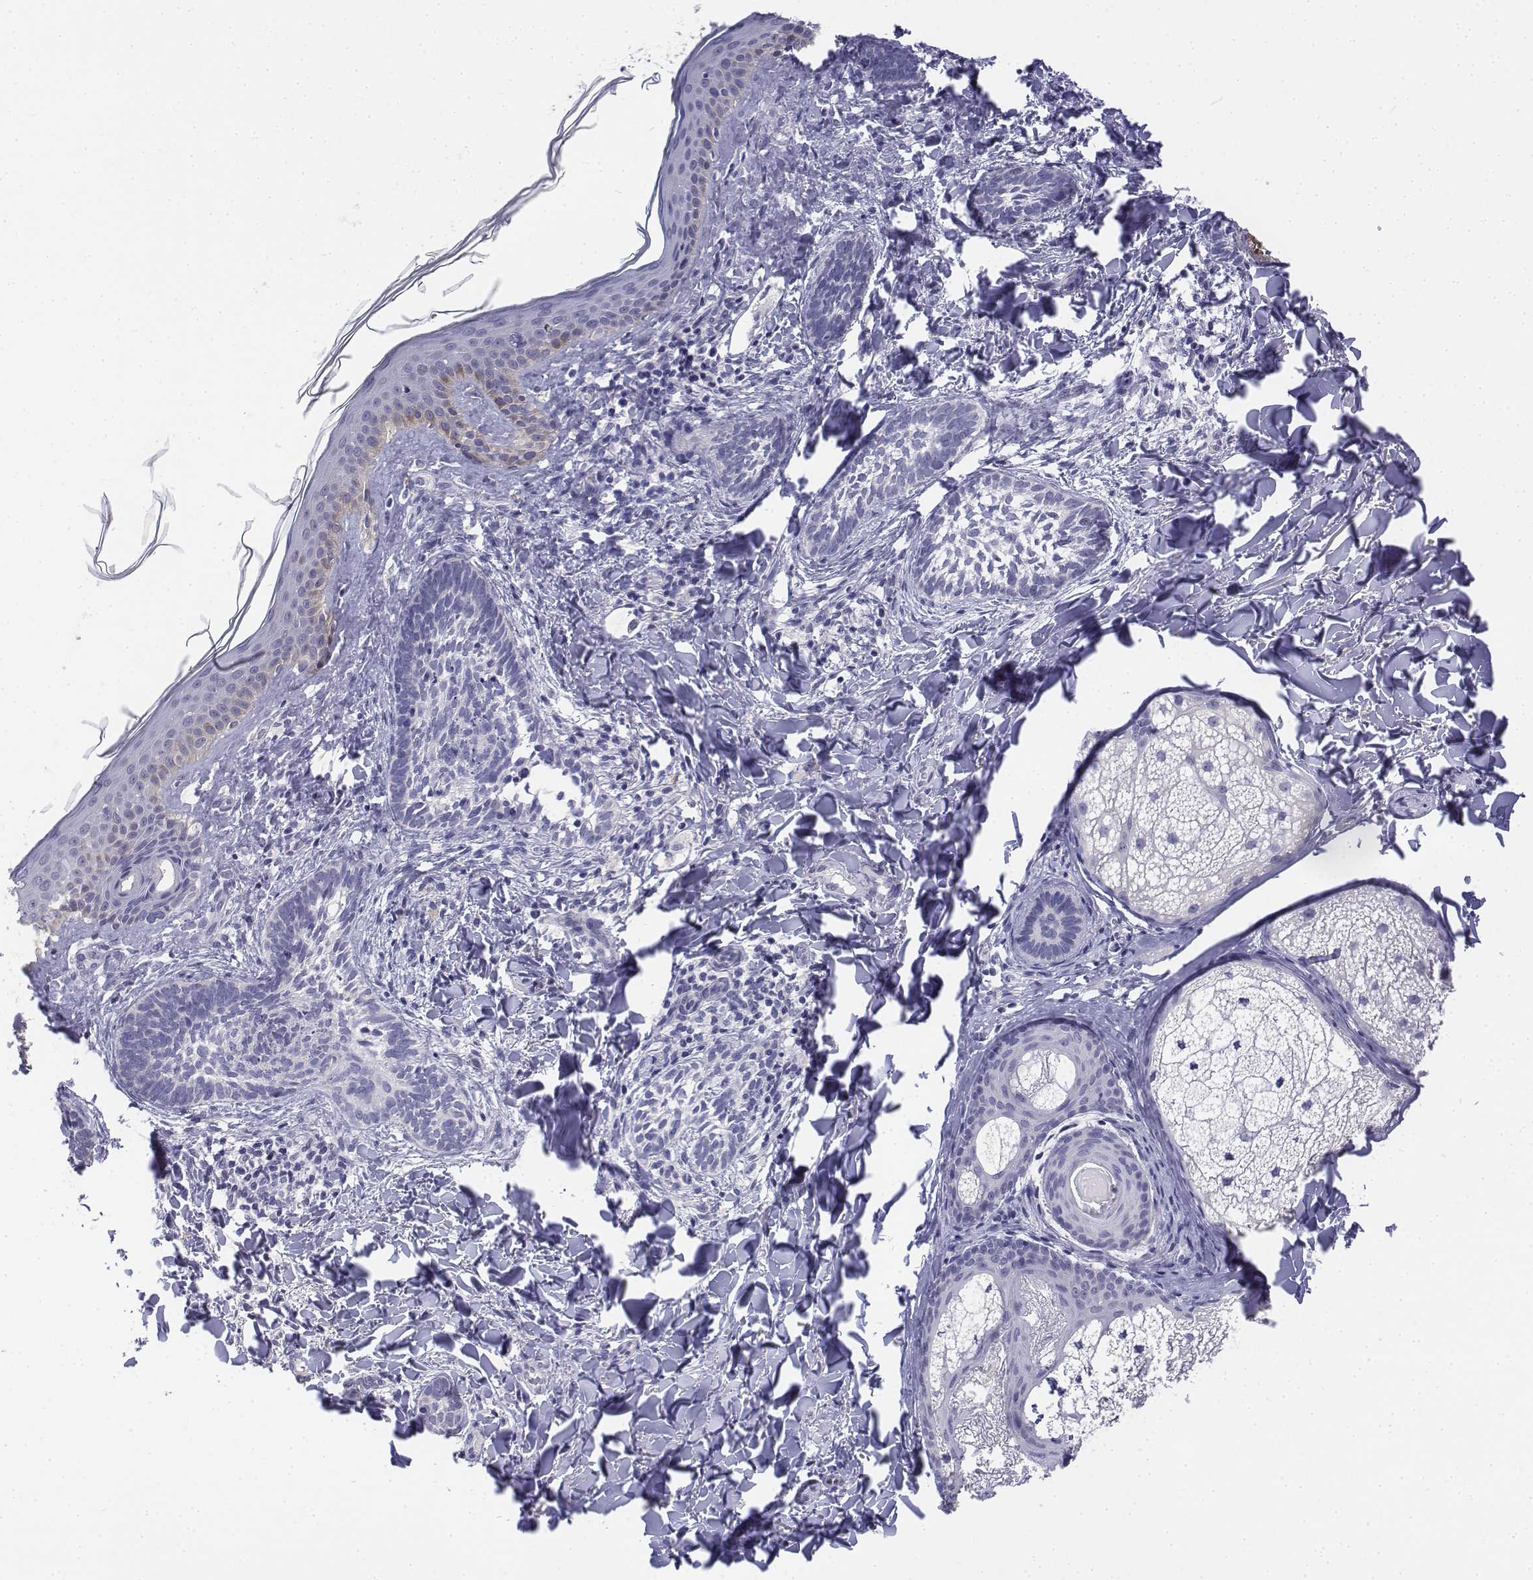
{"staining": {"intensity": "negative", "quantity": "none", "location": "none"}, "tissue": "skin cancer", "cell_type": "Tumor cells", "image_type": "cancer", "snomed": [{"axis": "morphology", "description": "Normal tissue, NOS"}, {"axis": "morphology", "description": "Basal cell carcinoma"}, {"axis": "topography", "description": "Skin"}], "caption": "Immunohistochemistry histopathology image of neoplastic tissue: skin basal cell carcinoma stained with DAB (3,3'-diaminobenzidine) shows no significant protein staining in tumor cells.", "gene": "LGSN", "patient": {"sex": "male", "age": 46}}